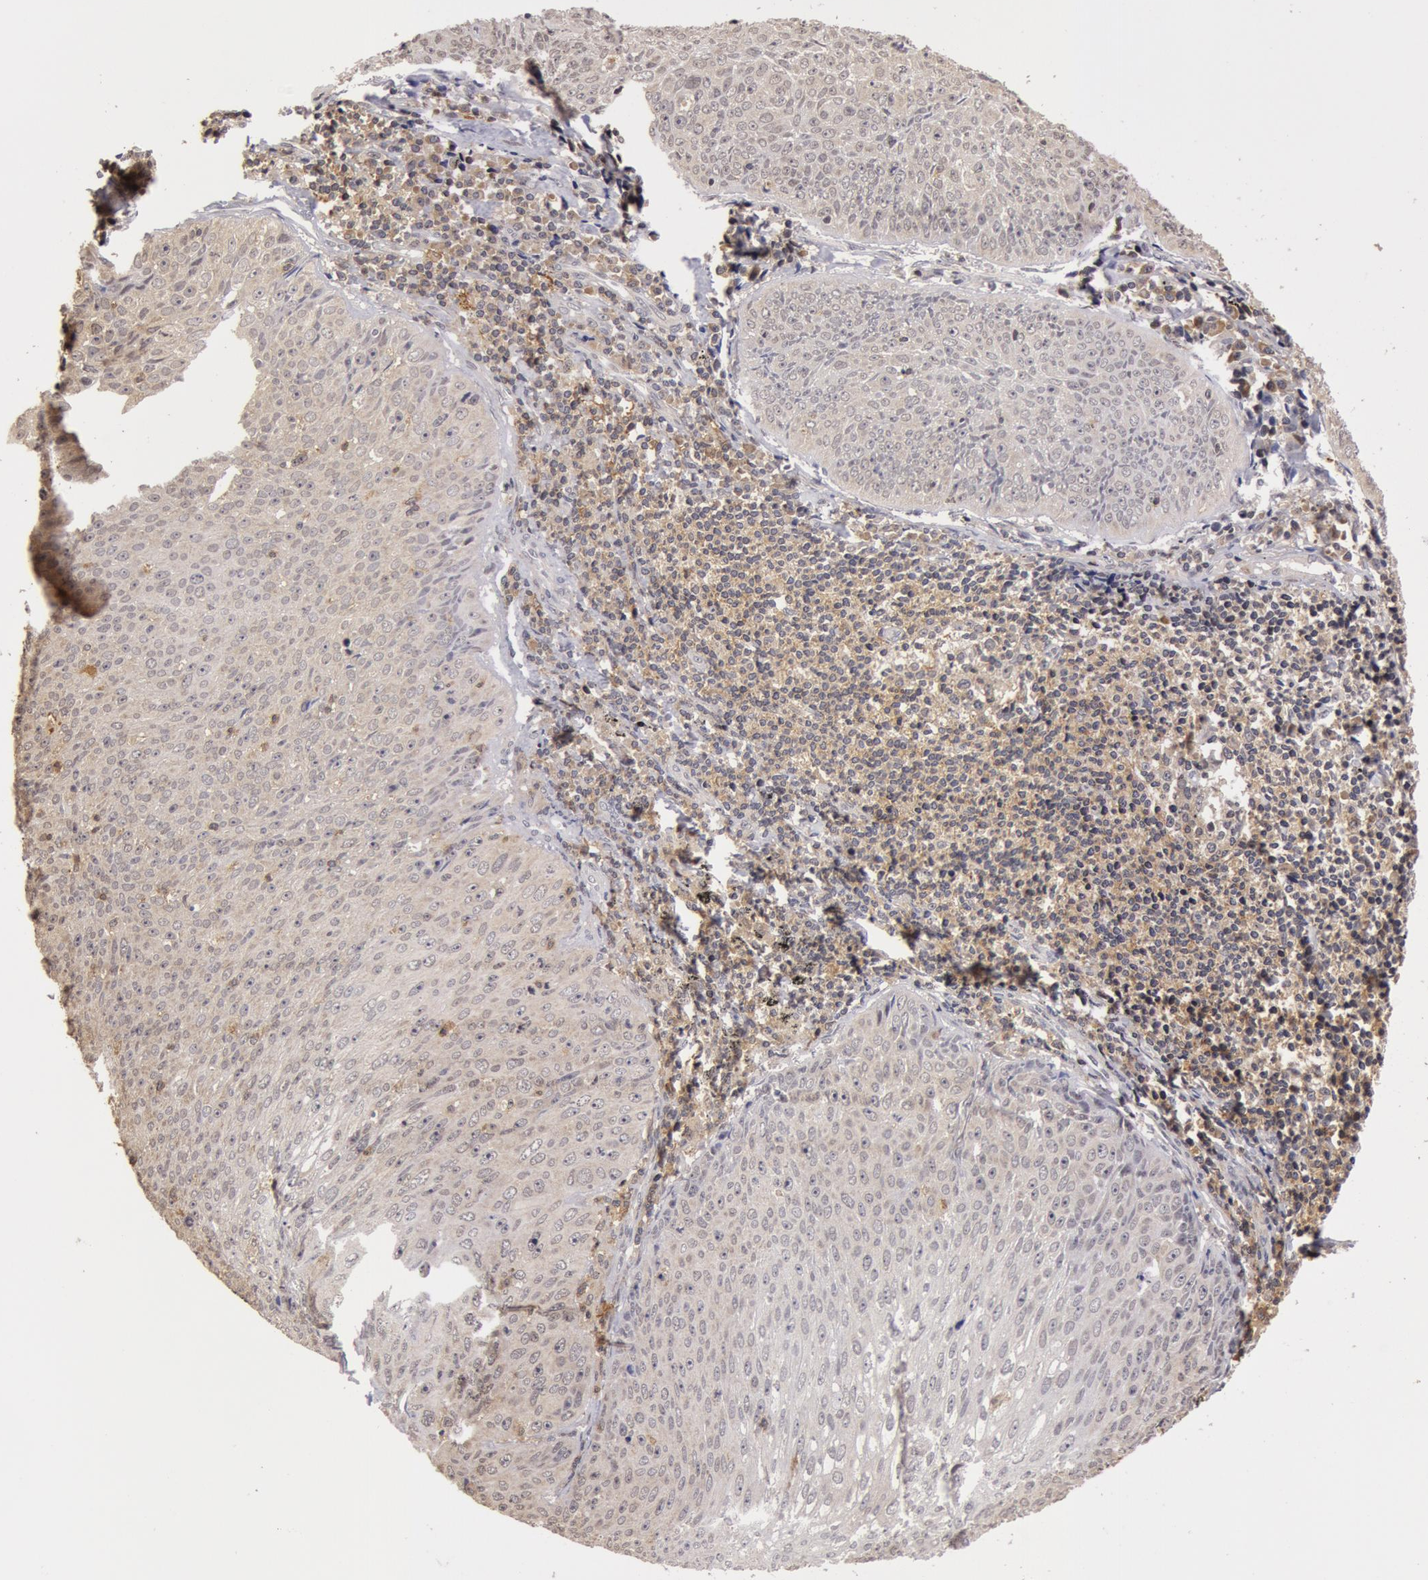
{"staining": {"intensity": "negative", "quantity": "none", "location": "none"}, "tissue": "lung cancer", "cell_type": "Tumor cells", "image_type": "cancer", "snomed": [{"axis": "morphology", "description": "Adenocarcinoma, NOS"}, {"axis": "topography", "description": "Lung"}], "caption": "Lung adenocarcinoma was stained to show a protein in brown. There is no significant expression in tumor cells. The staining was performed using DAB to visualize the protein expression in brown, while the nuclei were stained in blue with hematoxylin (Magnification: 20x).", "gene": "ZNF350", "patient": {"sex": "male", "age": 60}}